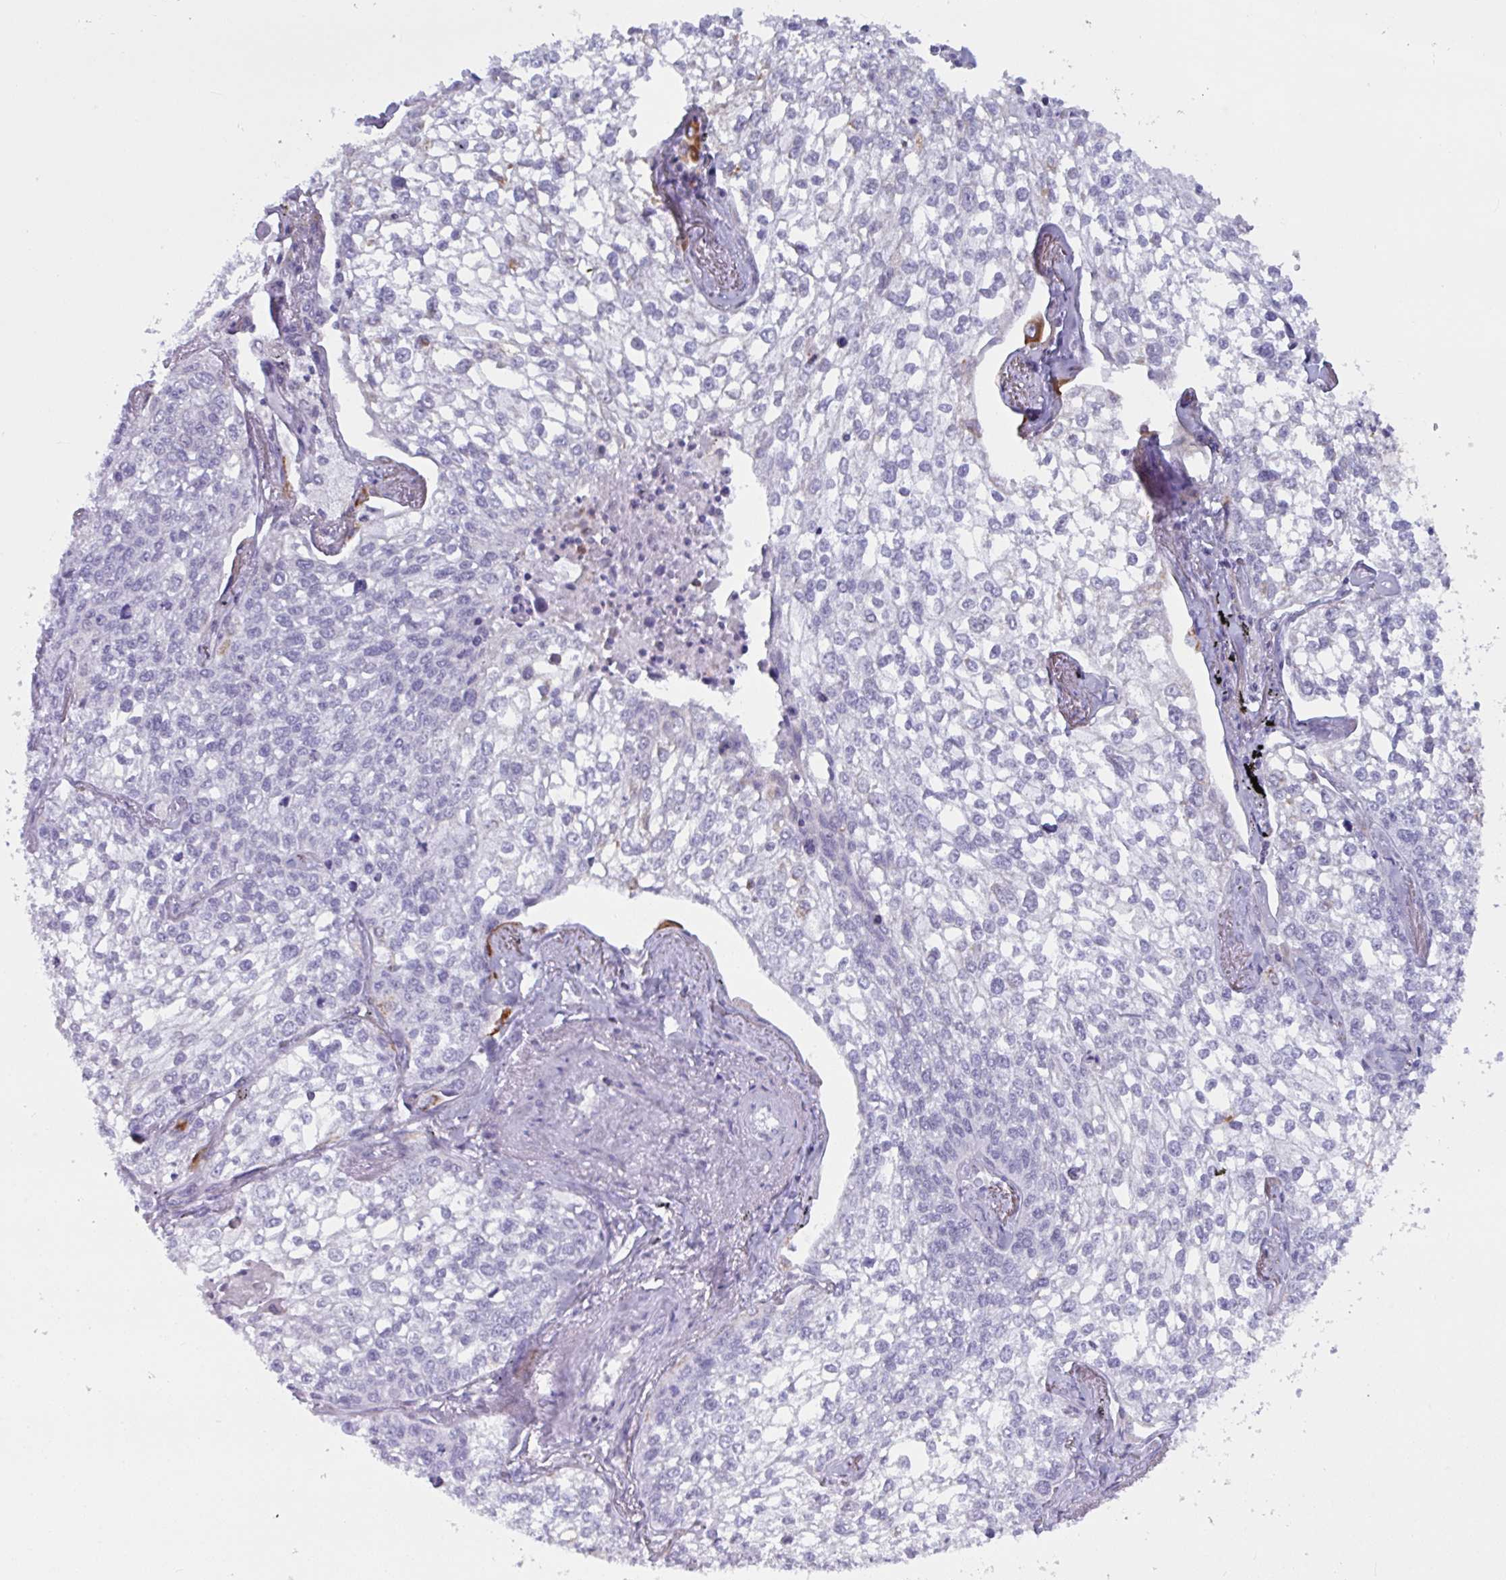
{"staining": {"intensity": "negative", "quantity": "none", "location": "none"}, "tissue": "lung cancer", "cell_type": "Tumor cells", "image_type": "cancer", "snomed": [{"axis": "morphology", "description": "Squamous cell carcinoma, NOS"}, {"axis": "topography", "description": "Lung"}], "caption": "The photomicrograph shows no significant positivity in tumor cells of lung squamous cell carcinoma.", "gene": "TANK", "patient": {"sex": "male", "age": 74}}